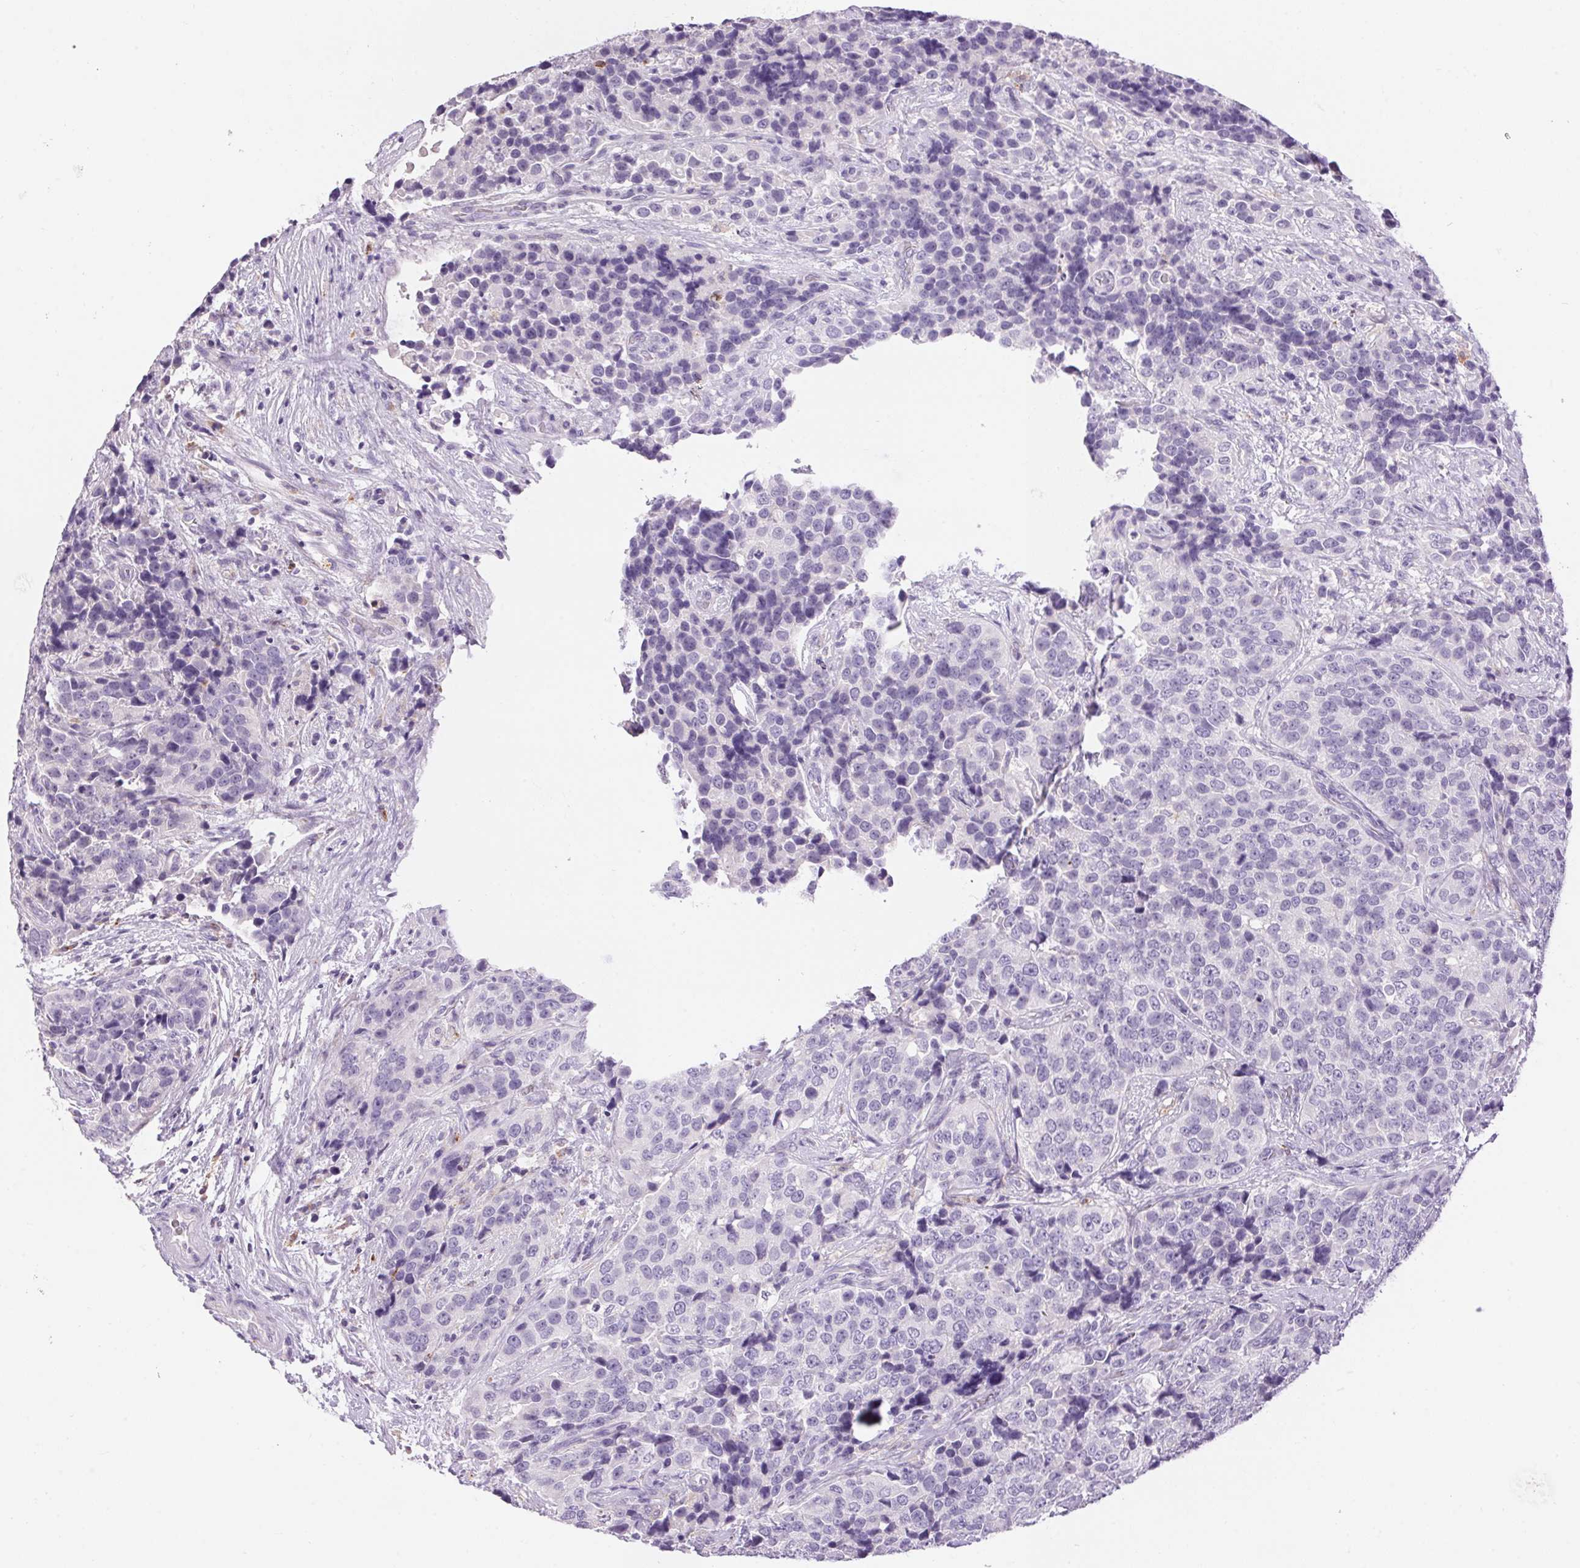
{"staining": {"intensity": "negative", "quantity": "none", "location": "none"}, "tissue": "urothelial cancer", "cell_type": "Tumor cells", "image_type": "cancer", "snomed": [{"axis": "morphology", "description": "Urothelial carcinoma, NOS"}, {"axis": "topography", "description": "Urinary bladder"}], "caption": "The photomicrograph reveals no staining of tumor cells in urothelial cancer.", "gene": "PNLIPRP3", "patient": {"sex": "male", "age": 52}}